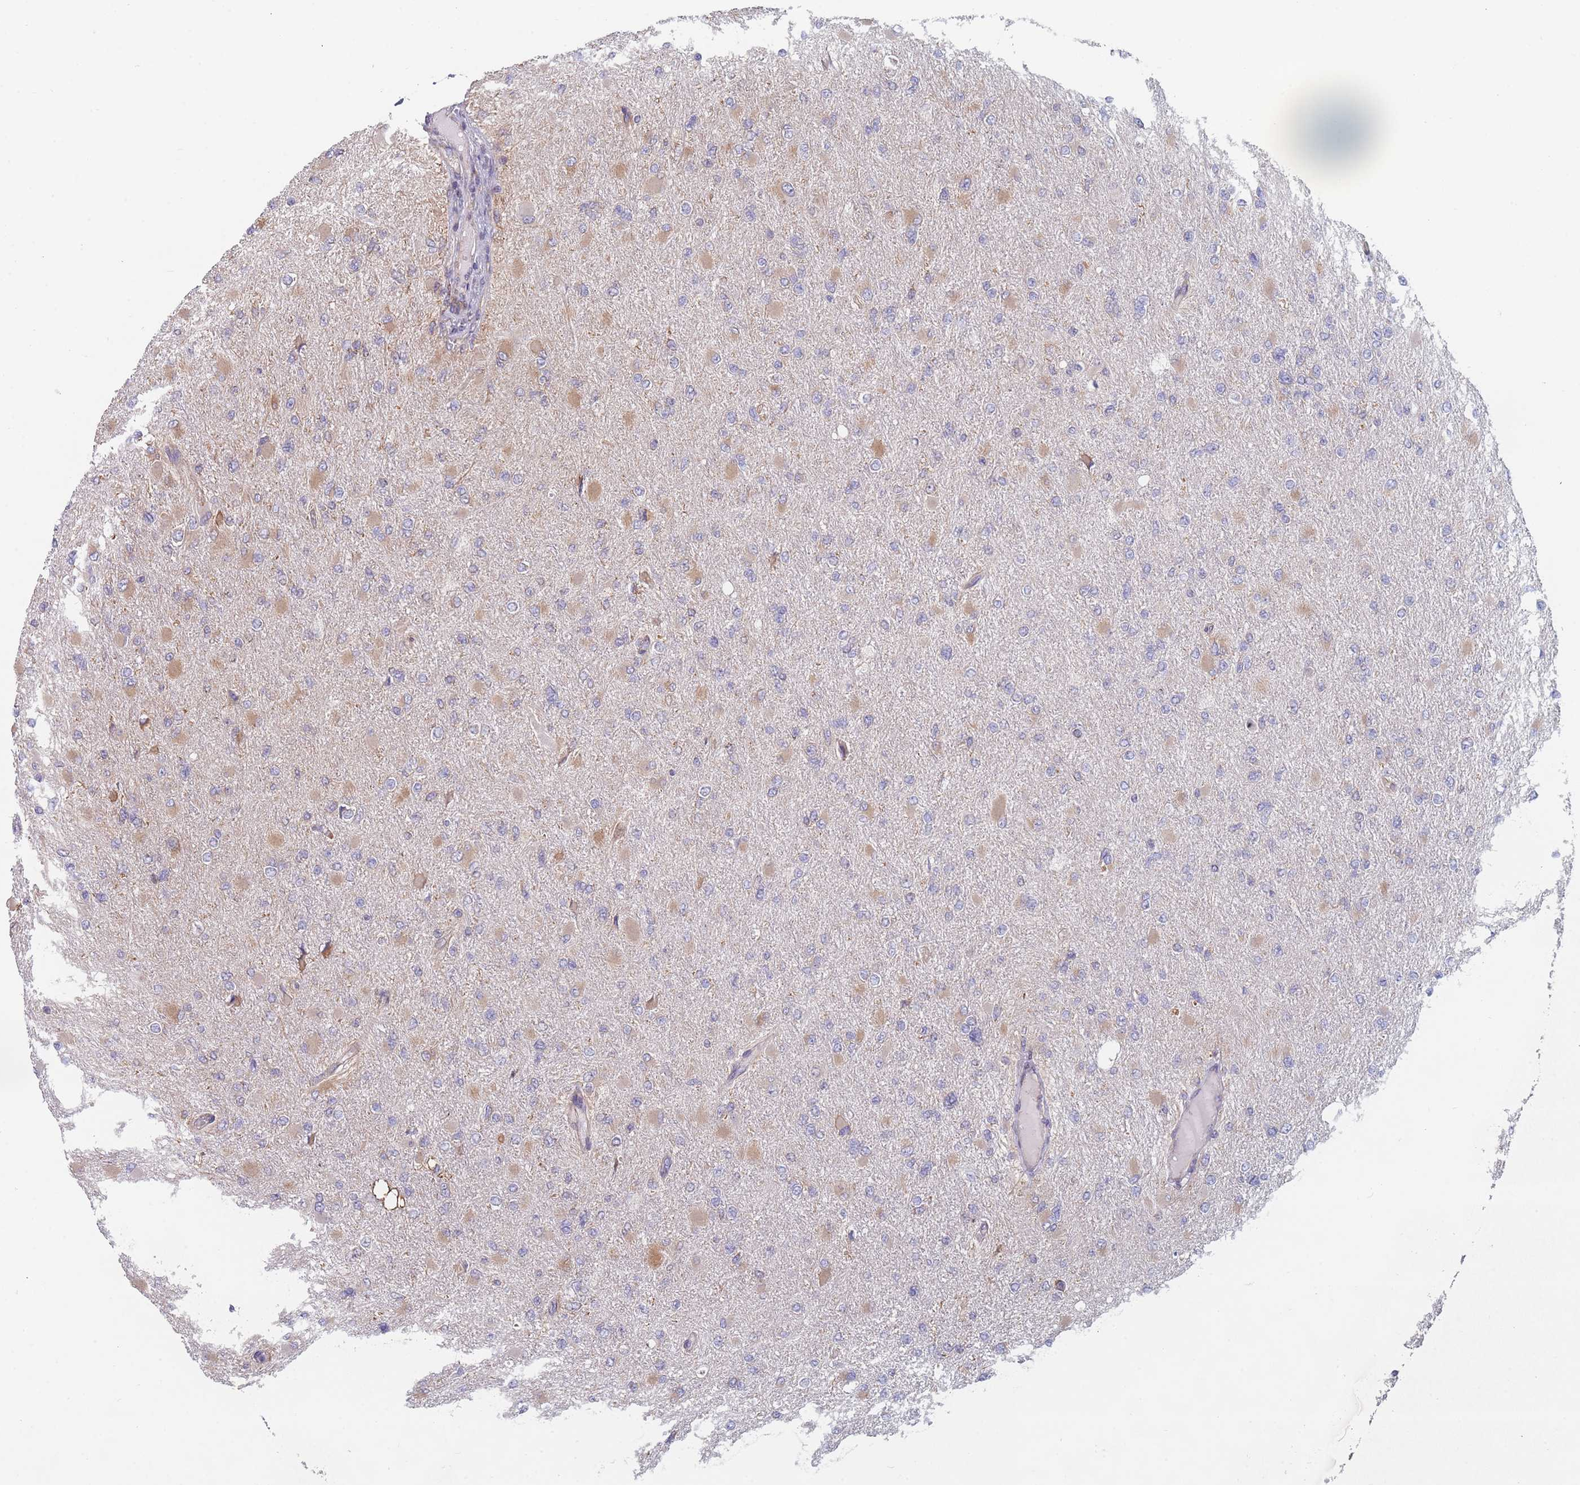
{"staining": {"intensity": "weak", "quantity": "<25%", "location": "cytoplasmic/membranous"}, "tissue": "glioma", "cell_type": "Tumor cells", "image_type": "cancer", "snomed": [{"axis": "morphology", "description": "Glioma, malignant, High grade"}, {"axis": "topography", "description": "Cerebral cortex"}], "caption": "This is a histopathology image of immunohistochemistry staining of glioma, which shows no positivity in tumor cells.", "gene": "OR7C2", "patient": {"sex": "female", "age": 36}}